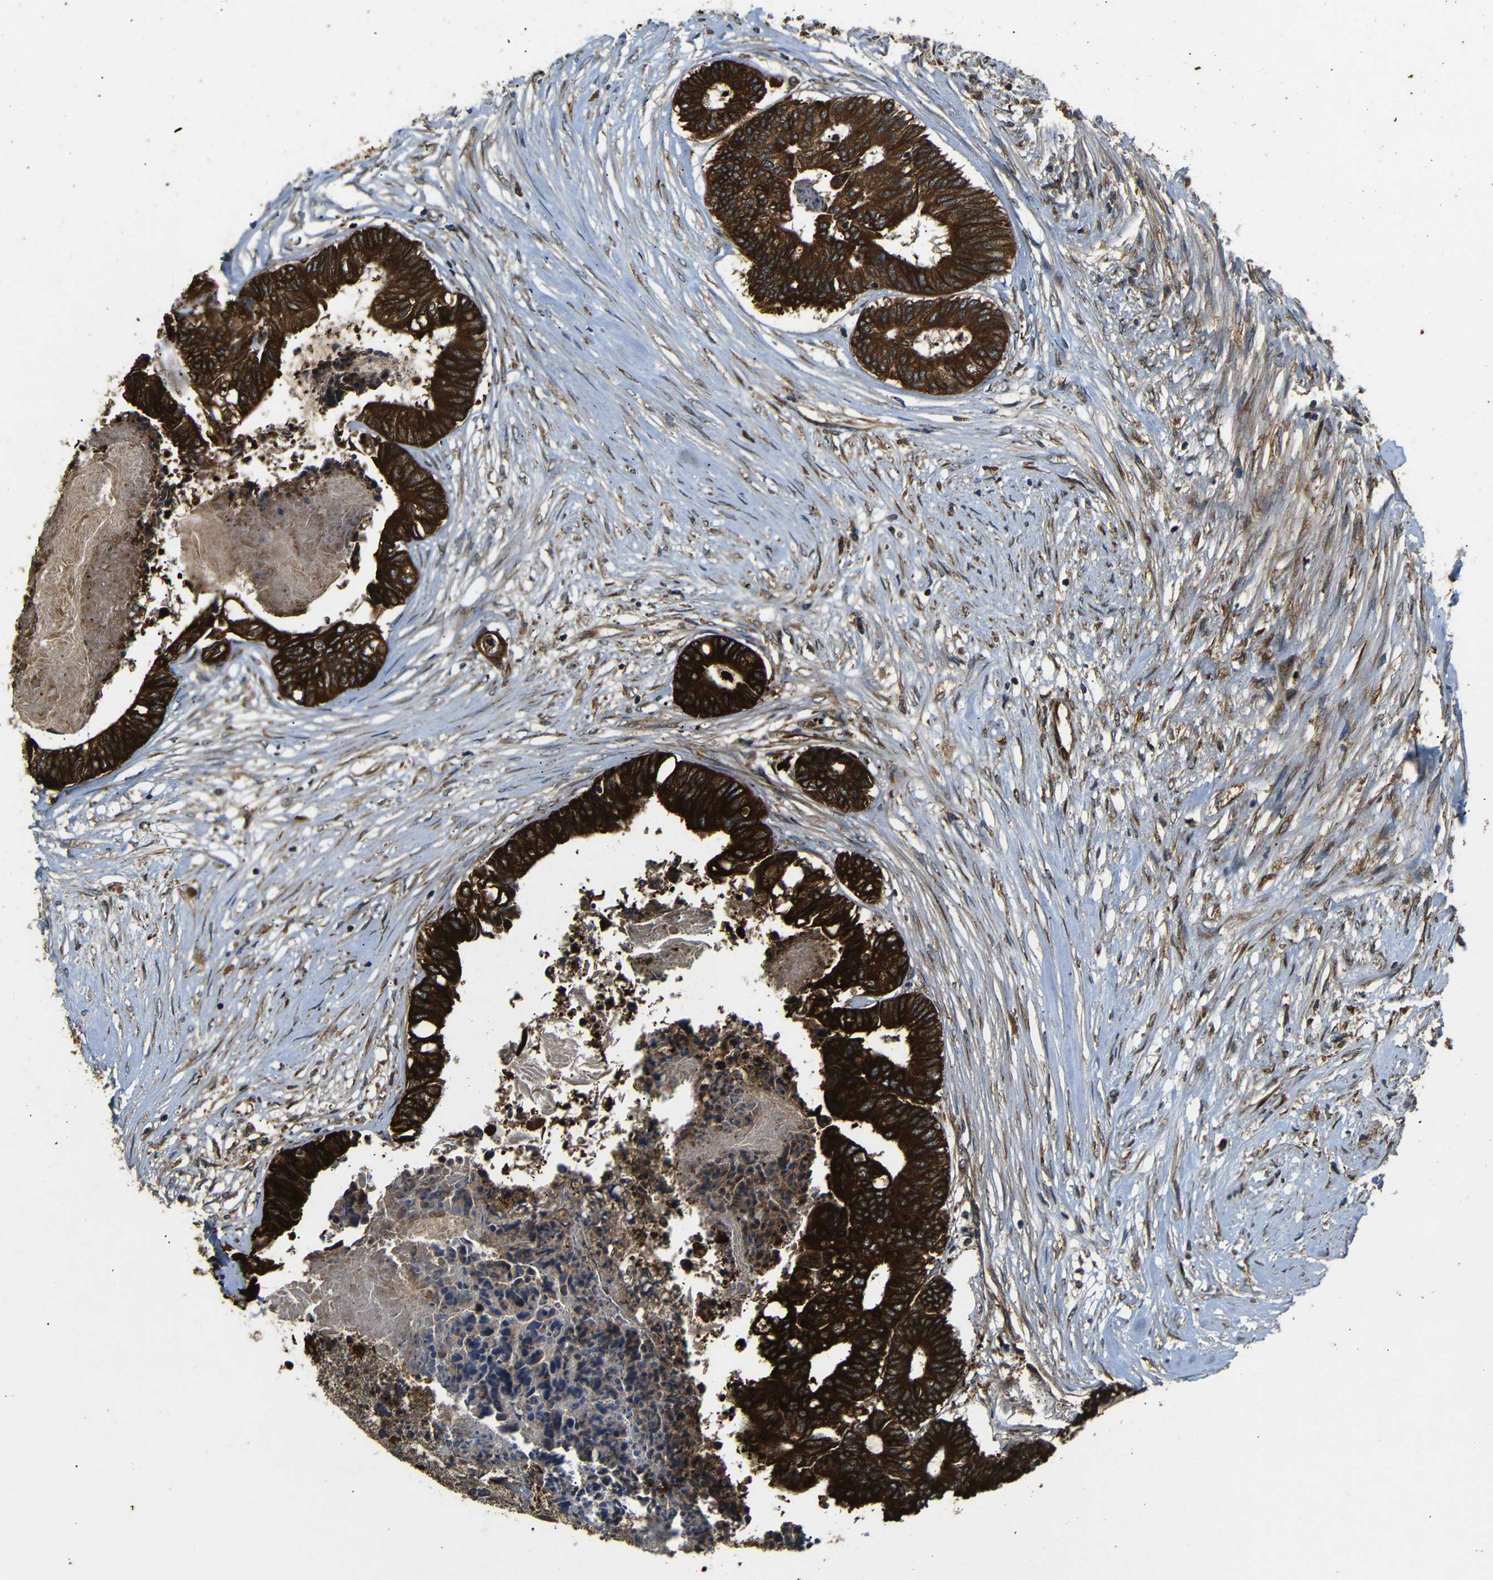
{"staining": {"intensity": "strong", "quantity": ">75%", "location": "cytoplasmic/membranous"}, "tissue": "colorectal cancer", "cell_type": "Tumor cells", "image_type": "cancer", "snomed": [{"axis": "morphology", "description": "Adenocarcinoma, NOS"}, {"axis": "topography", "description": "Rectum"}], "caption": "The image exhibits staining of adenocarcinoma (colorectal), revealing strong cytoplasmic/membranous protein staining (brown color) within tumor cells.", "gene": "TRPC1", "patient": {"sex": "male", "age": 63}}